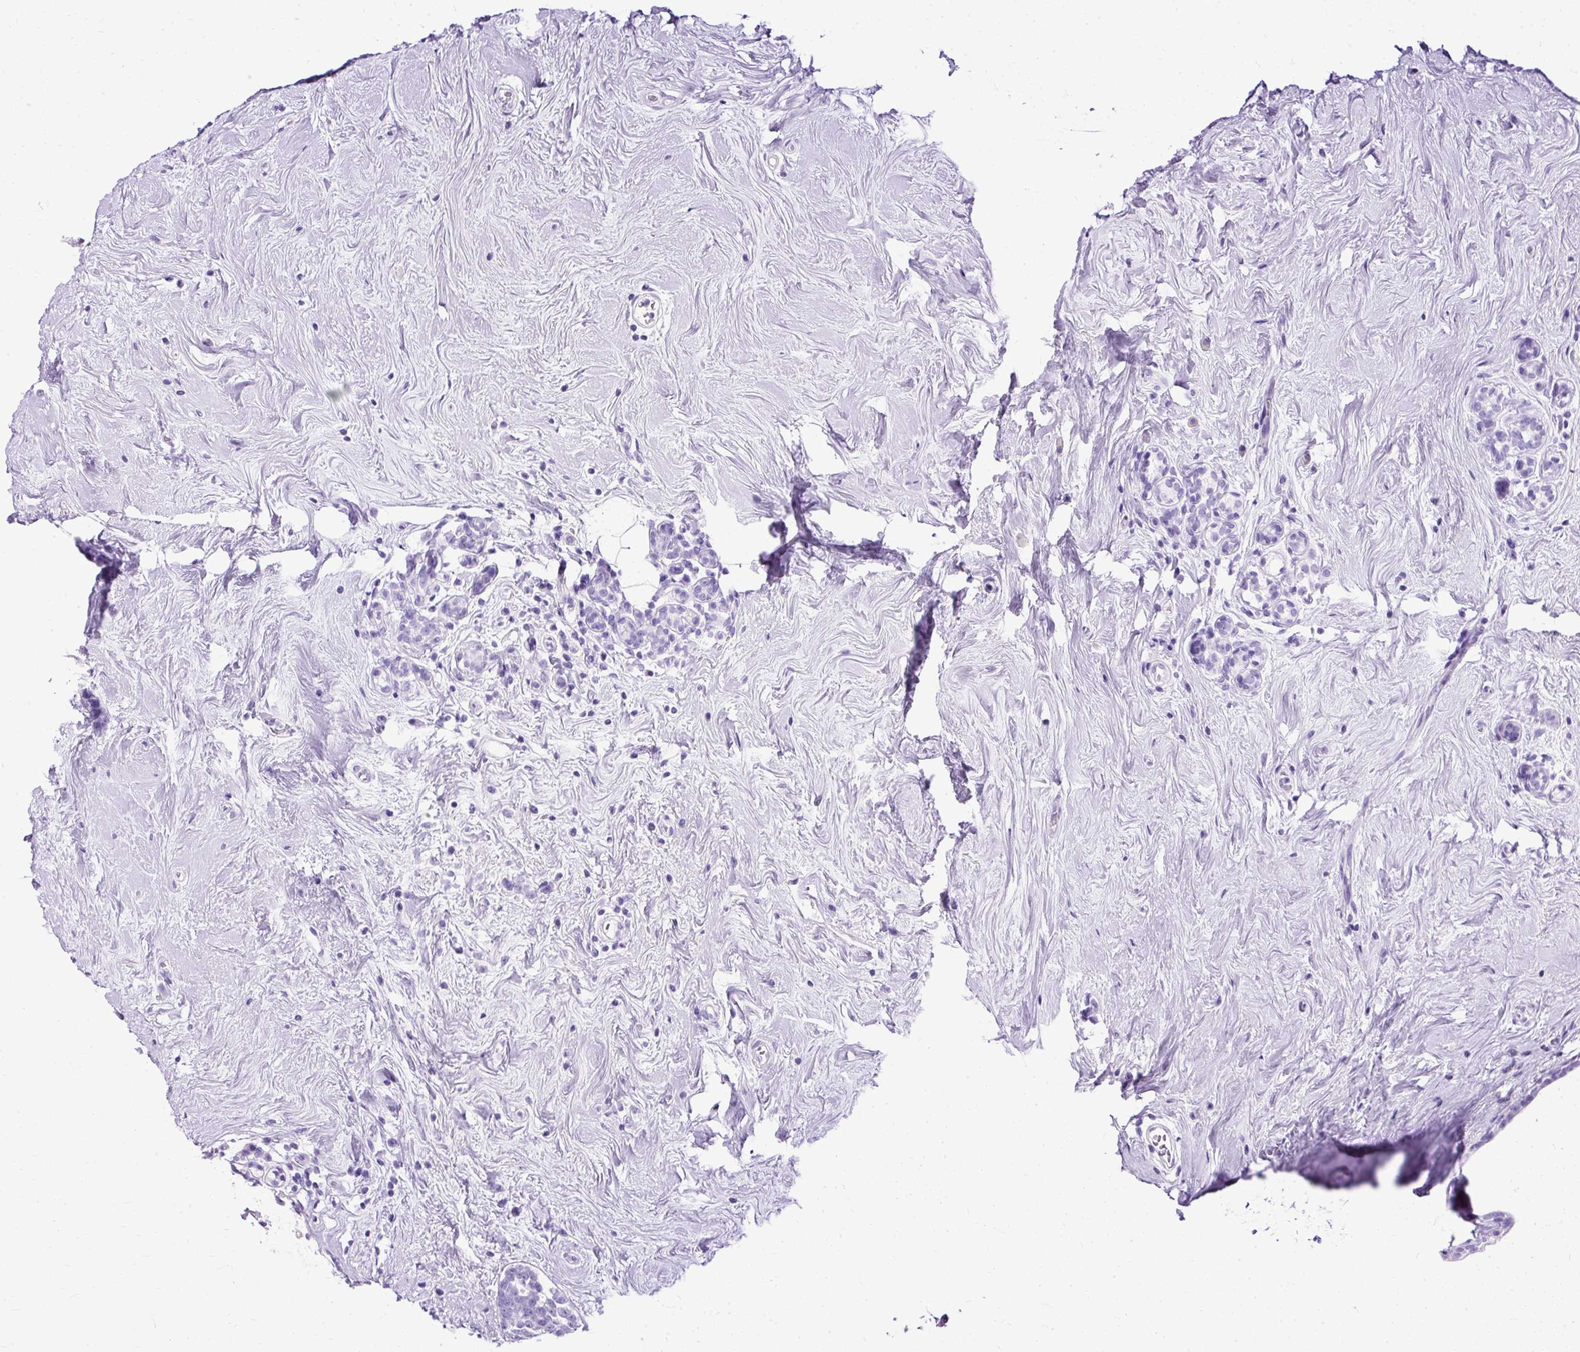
{"staining": {"intensity": "negative", "quantity": "none", "location": "none"}, "tissue": "breast cancer", "cell_type": "Tumor cells", "image_type": "cancer", "snomed": [{"axis": "morphology", "description": "Lobular carcinoma"}, {"axis": "topography", "description": "Breast"}], "caption": "Immunohistochemical staining of human lobular carcinoma (breast) shows no significant positivity in tumor cells. (Immunohistochemistry (ihc), brightfield microscopy, high magnification).", "gene": "SLC8A2", "patient": {"sex": "female", "age": 58}}